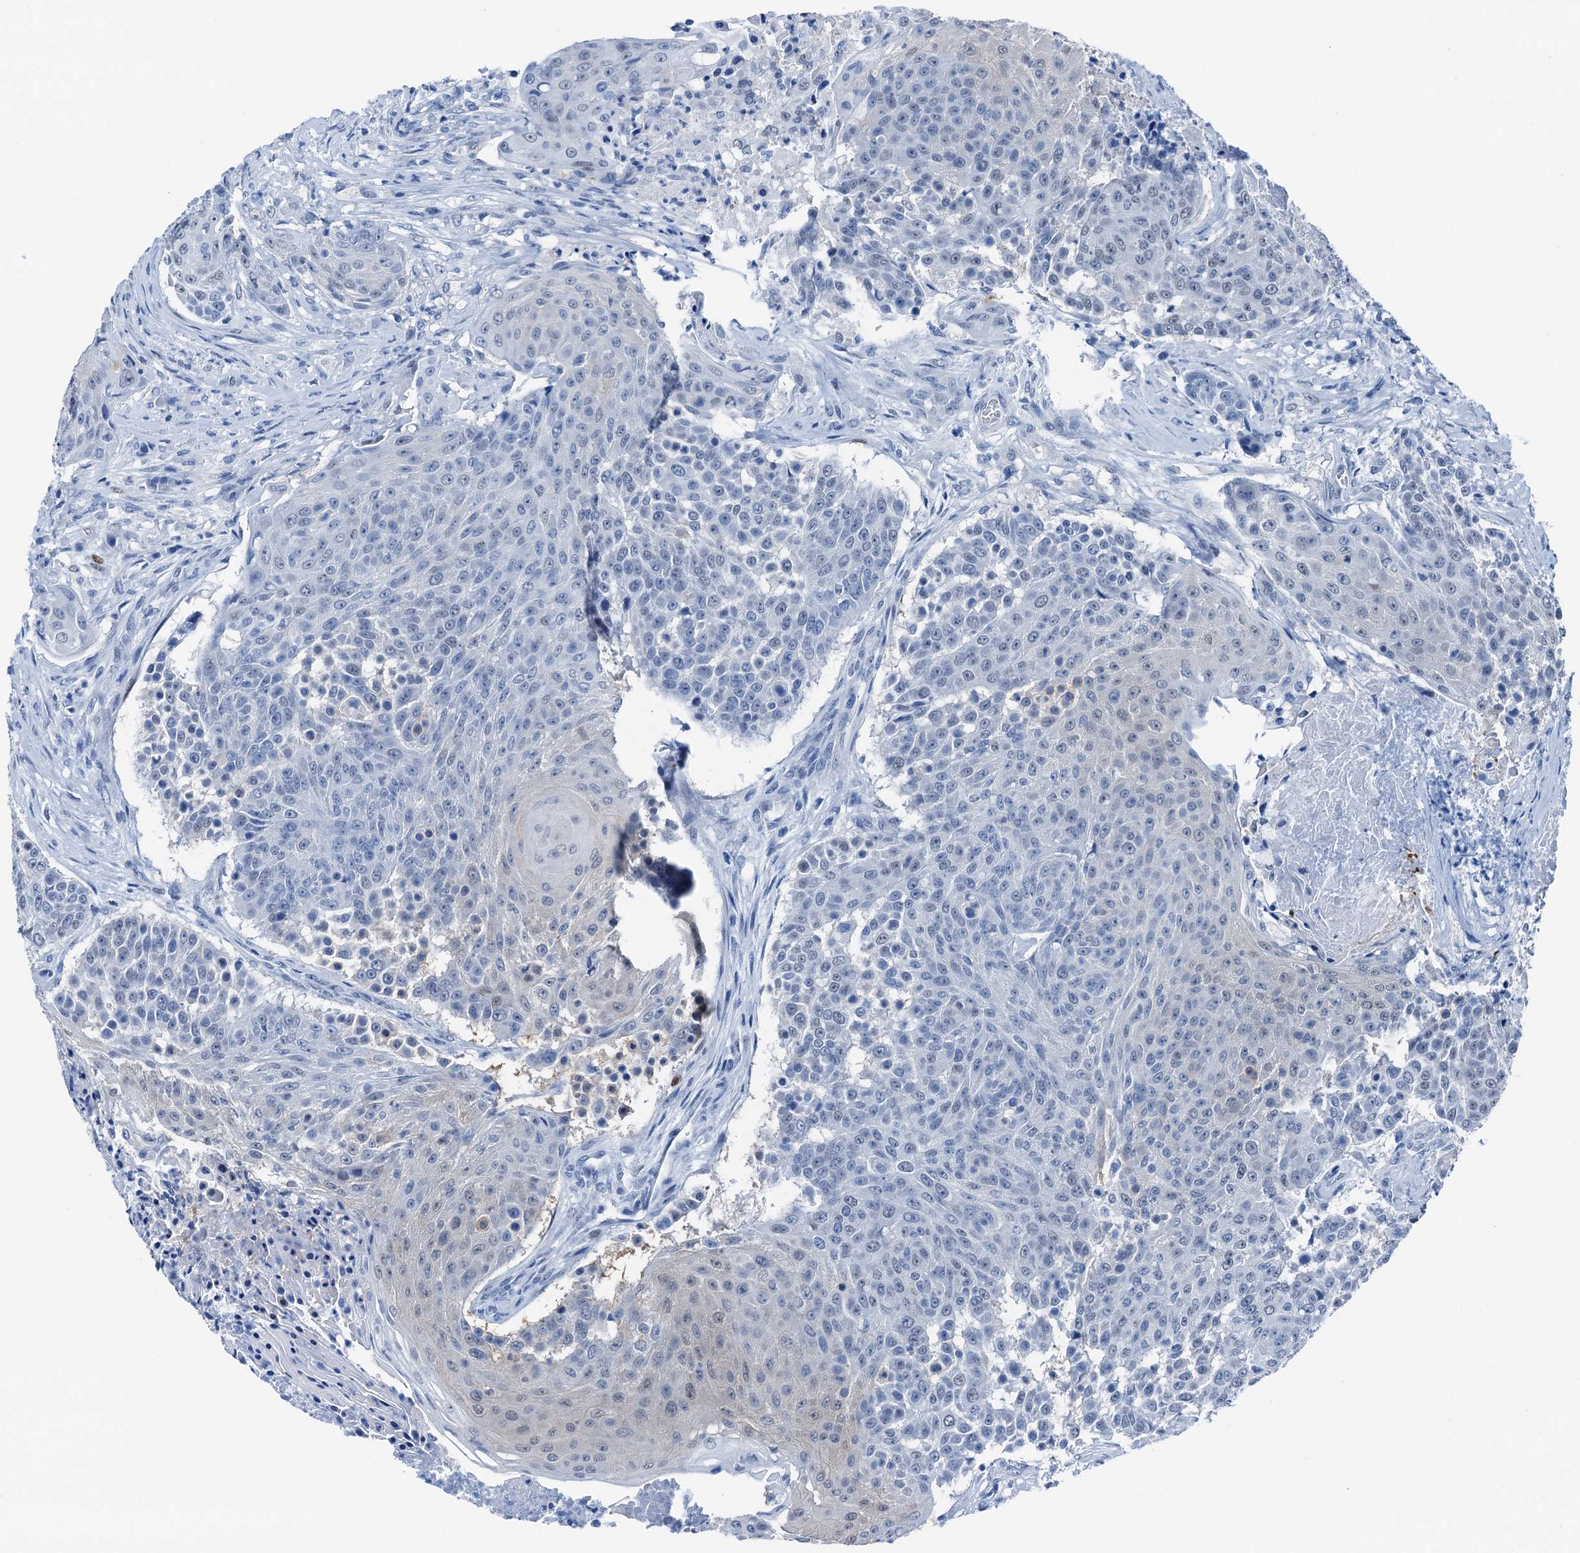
{"staining": {"intensity": "negative", "quantity": "none", "location": "none"}, "tissue": "urothelial cancer", "cell_type": "Tumor cells", "image_type": "cancer", "snomed": [{"axis": "morphology", "description": "Urothelial carcinoma, High grade"}, {"axis": "topography", "description": "Urinary bladder"}], "caption": "The photomicrograph shows no significant positivity in tumor cells of urothelial carcinoma (high-grade). Nuclei are stained in blue.", "gene": "CBLN3", "patient": {"sex": "female", "age": 63}}